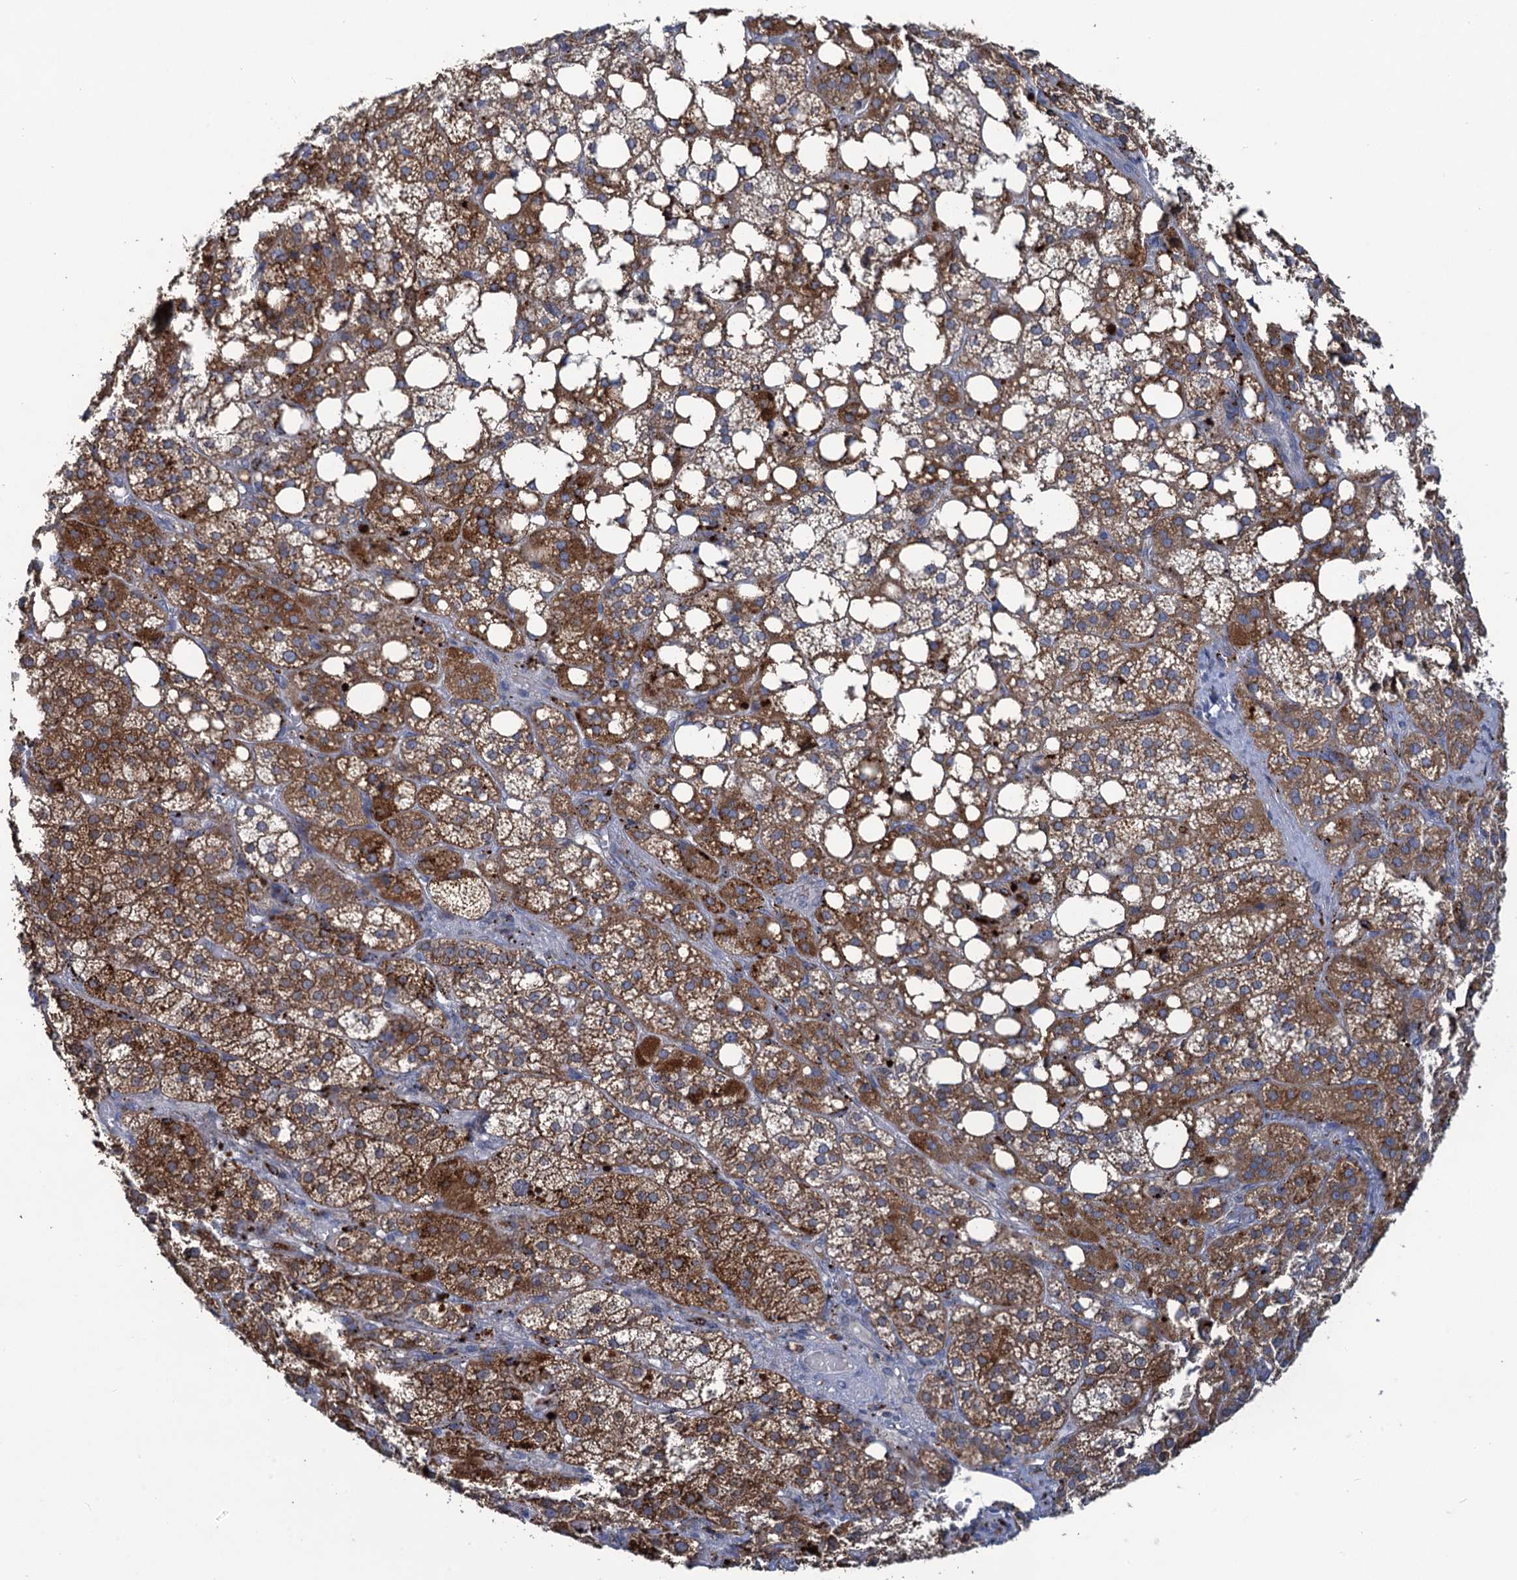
{"staining": {"intensity": "strong", "quantity": ">75%", "location": "cytoplasmic/membranous"}, "tissue": "adrenal gland", "cell_type": "Glandular cells", "image_type": "normal", "snomed": [{"axis": "morphology", "description": "Normal tissue, NOS"}, {"axis": "topography", "description": "Adrenal gland"}], "caption": "A high amount of strong cytoplasmic/membranous expression is present in about >75% of glandular cells in normal adrenal gland. (brown staining indicates protein expression, while blue staining denotes nuclei).", "gene": "ANKS3", "patient": {"sex": "female", "age": 59}}